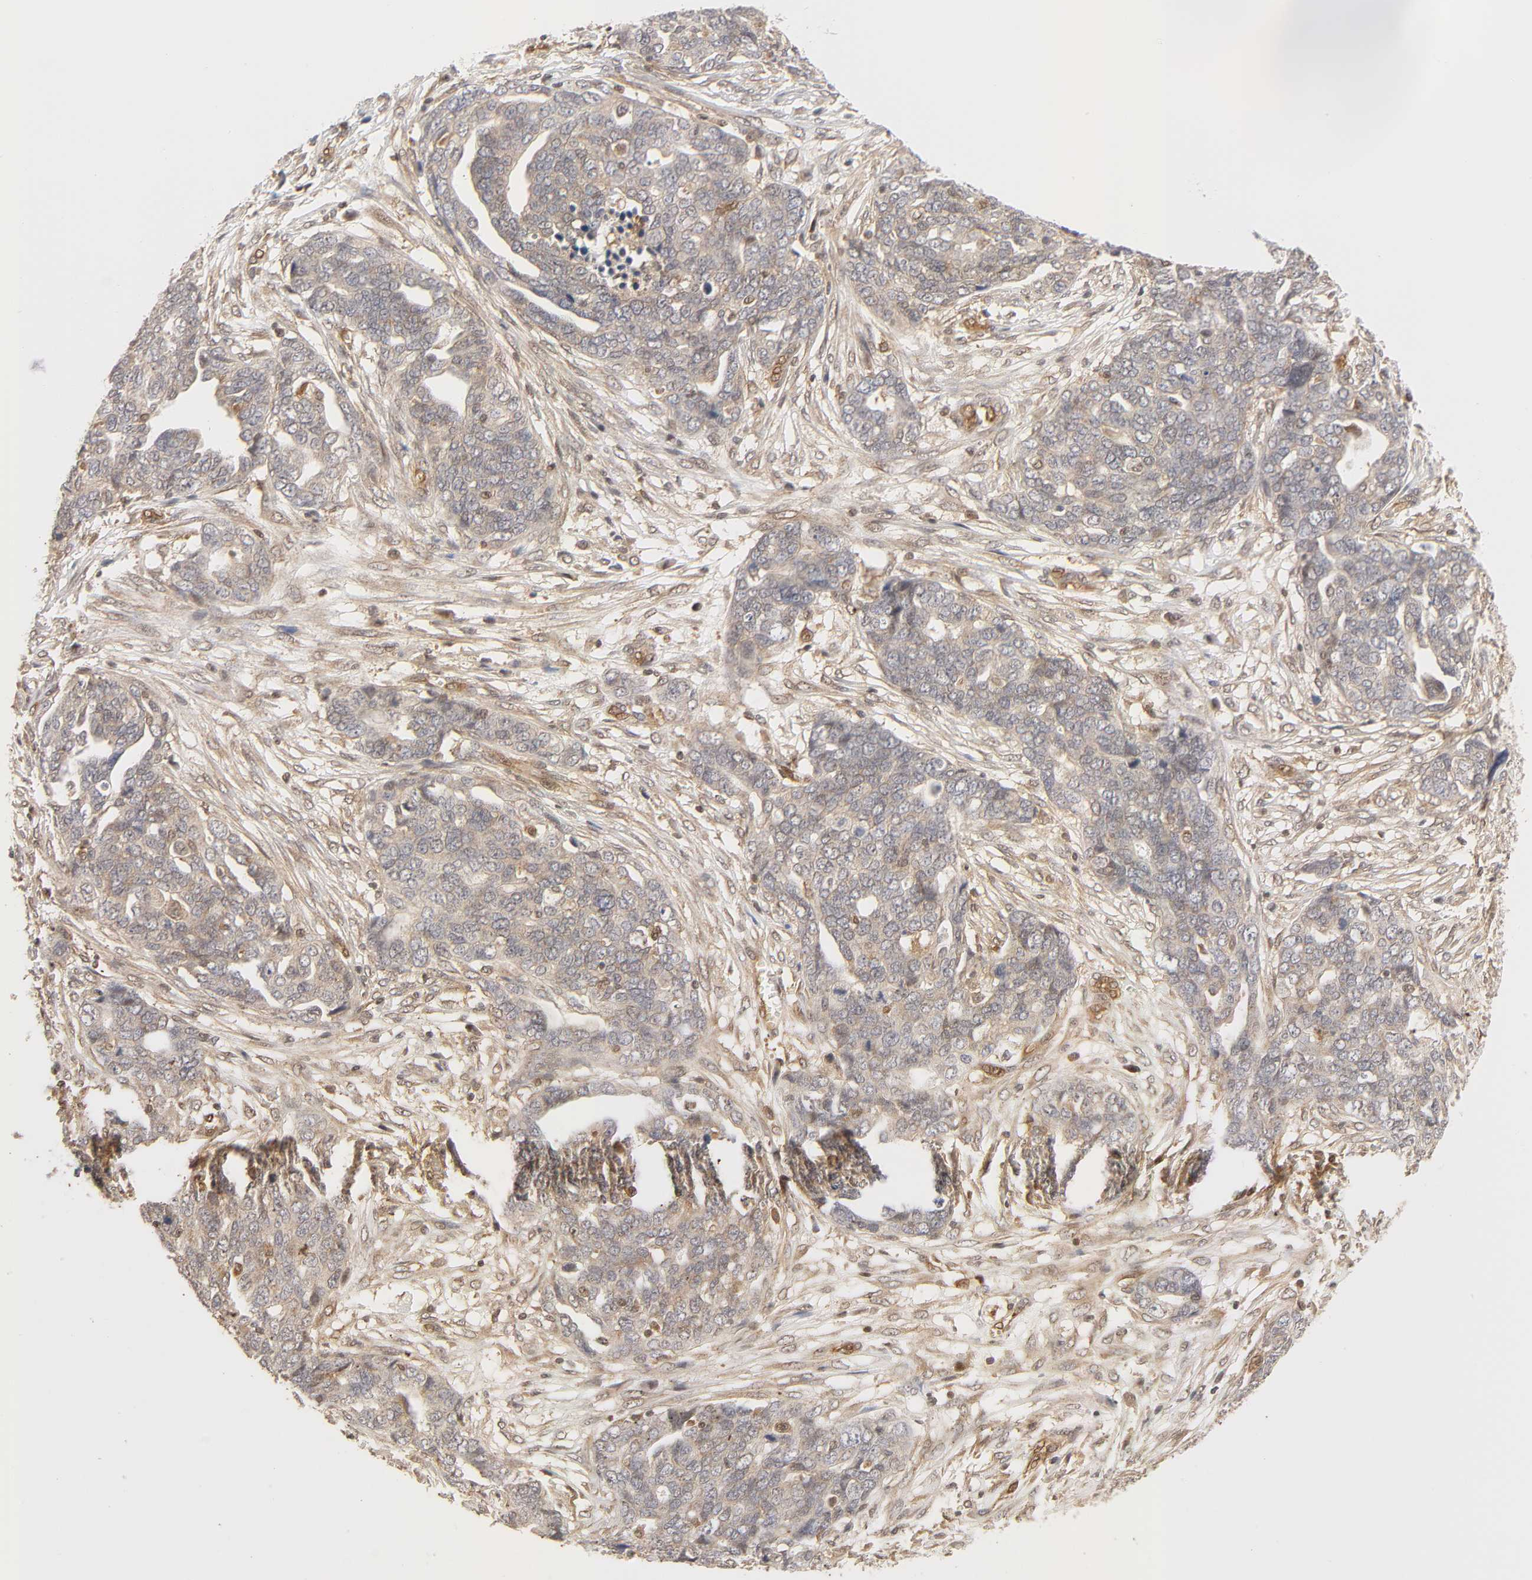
{"staining": {"intensity": "weak", "quantity": ">75%", "location": "cytoplasmic/membranous,nuclear"}, "tissue": "ovarian cancer", "cell_type": "Tumor cells", "image_type": "cancer", "snomed": [{"axis": "morphology", "description": "Normal tissue, NOS"}, {"axis": "morphology", "description": "Cystadenocarcinoma, serous, NOS"}, {"axis": "topography", "description": "Fallopian tube"}, {"axis": "topography", "description": "Ovary"}], "caption": "Ovarian cancer (serous cystadenocarcinoma) stained for a protein (brown) shows weak cytoplasmic/membranous and nuclear positive expression in approximately >75% of tumor cells.", "gene": "CDC37", "patient": {"sex": "female", "age": 56}}